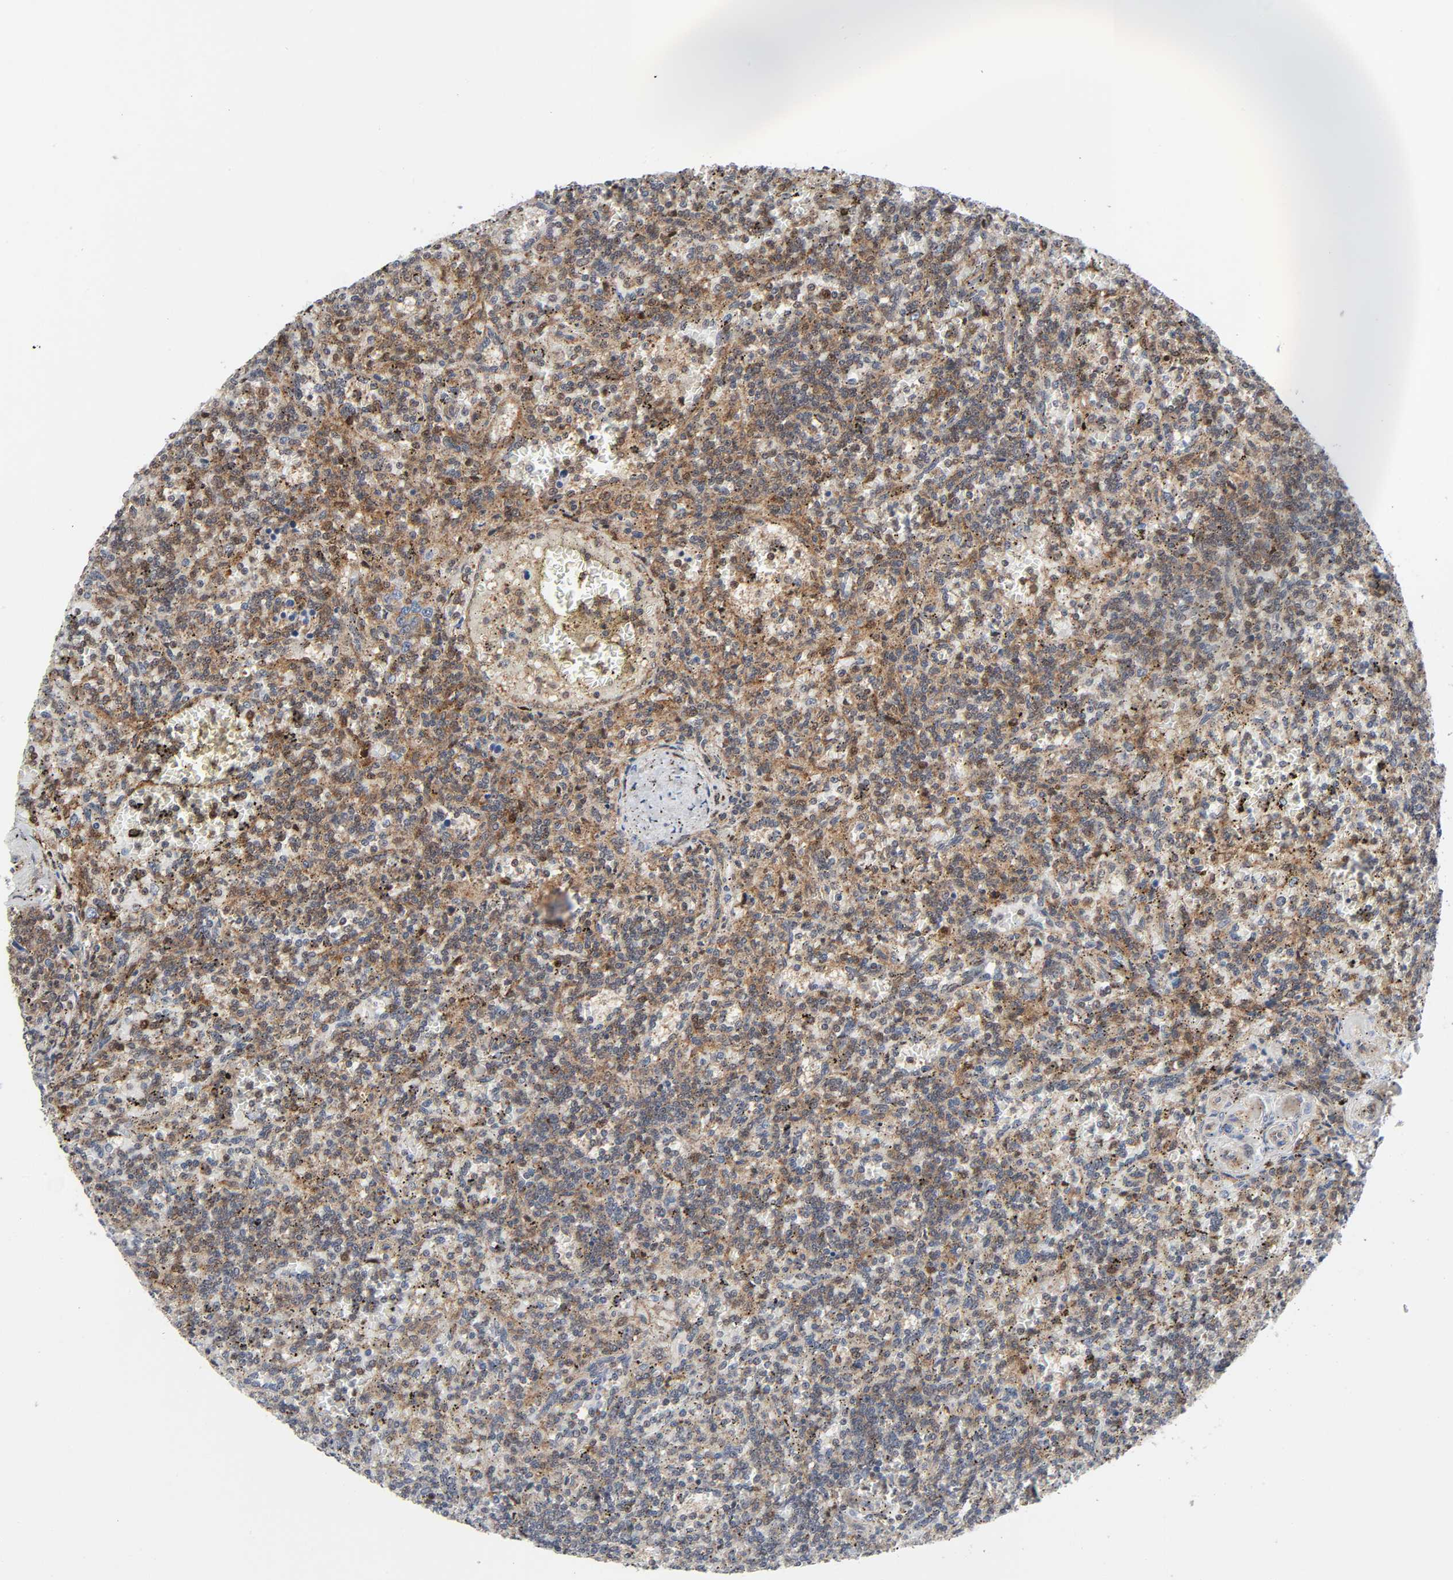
{"staining": {"intensity": "negative", "quantity": "none", "location": "none"}, "tissue": "lymphoma", "cell_type": "Tumor cells", "image_type": "cancer", "snomed": [{"axis": "morphology", "description": "Malignant lymphoma, non-Hodgkin's type, Low grade"}, {"axis": "topography", "description": "Spleen"}], "caption": "Tumor cells show no significant staining in low-grade malignant lymphoma, non-Hodgkin's type.", "gene": "MAPK1", "patient": {"sex": "male", "age": 73}}